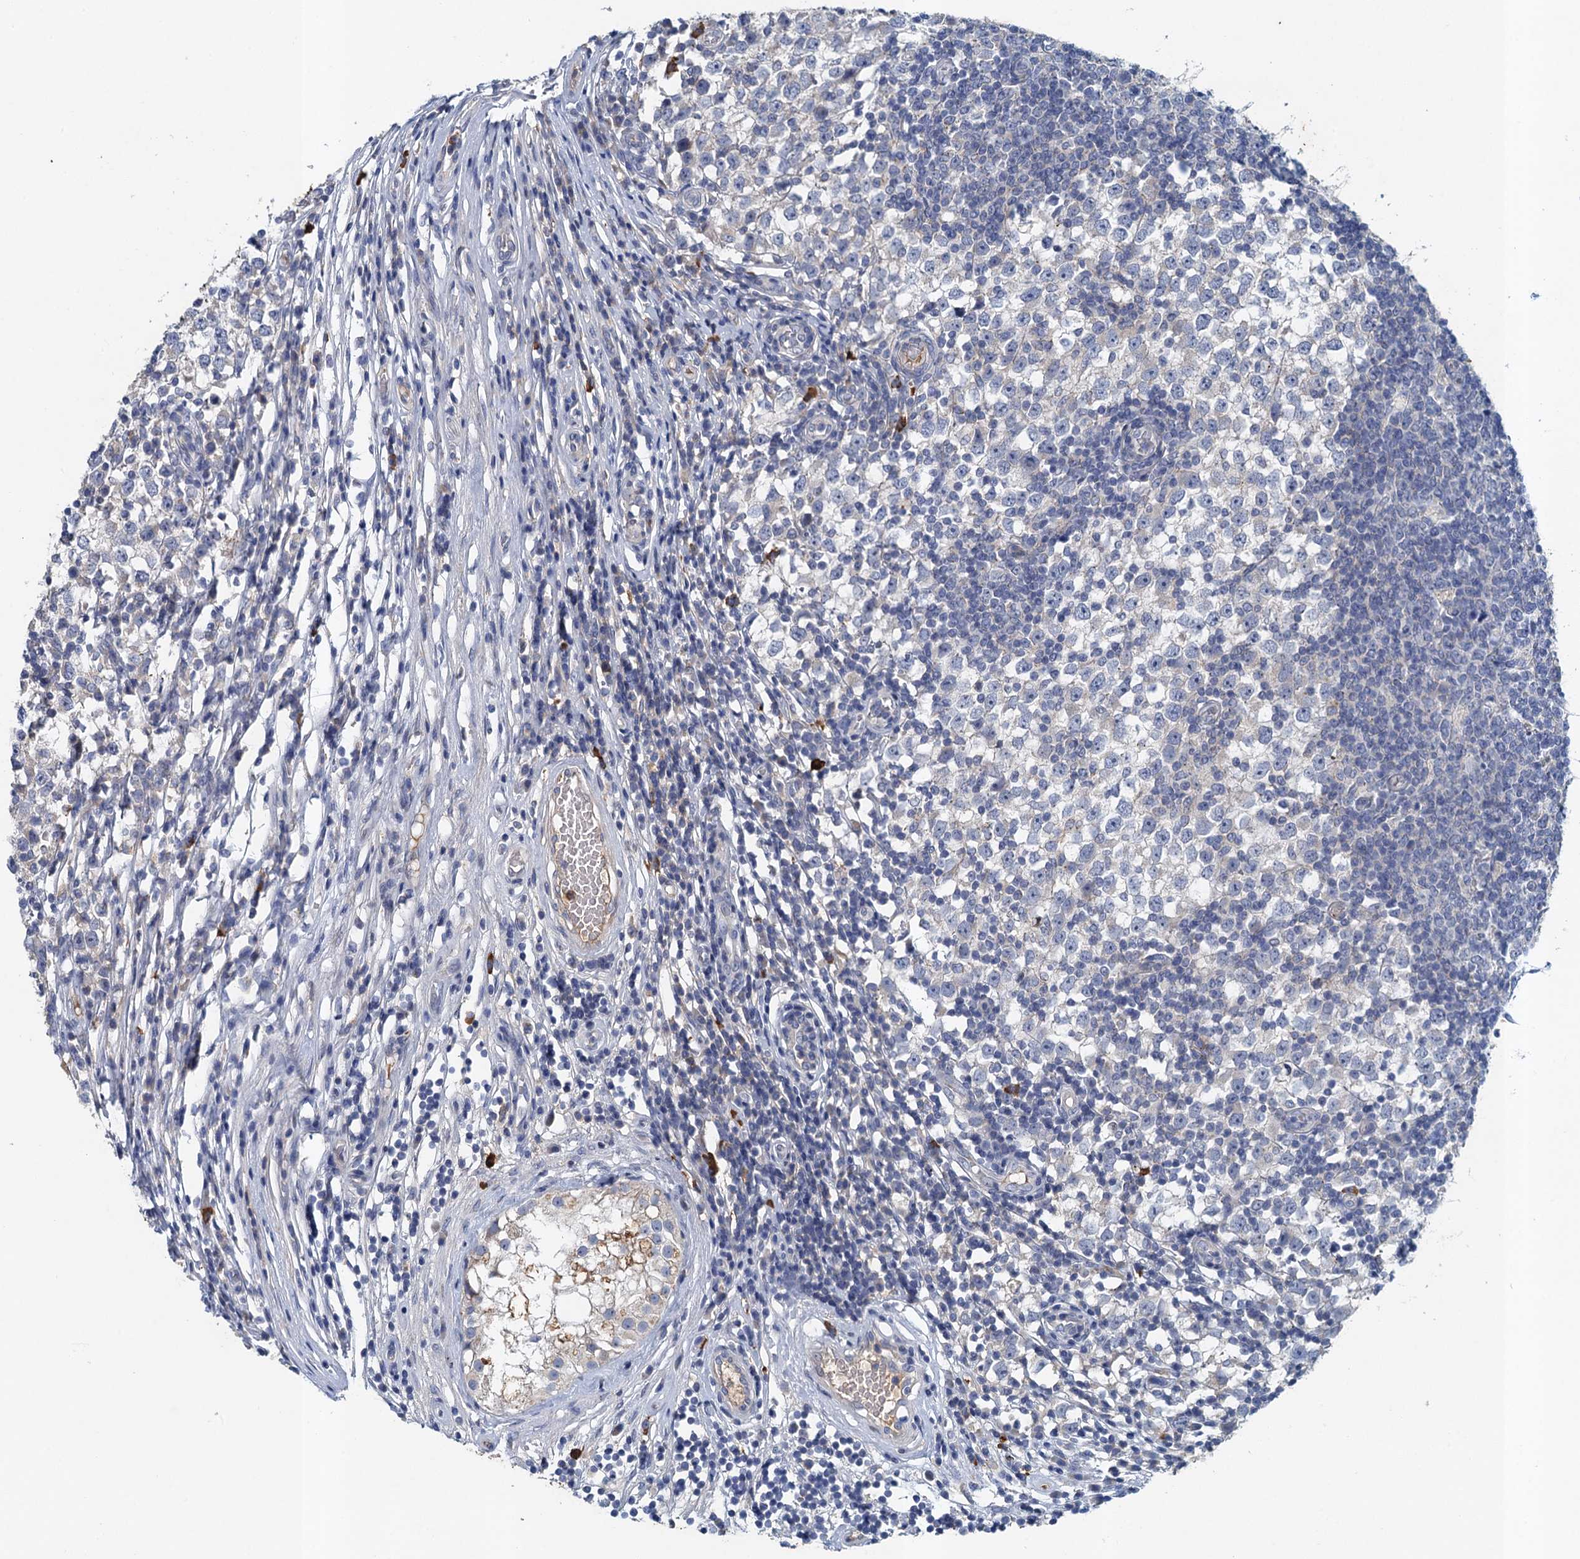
{"staining": {"intensity": "negative", "quantity": "none", "location": "none"}, "tissue": "testis cancer", "cell_type": "Tumor cells", "image_type": "cancer", "snomed": [{"axis": "morphology", "description": "Seminoma, NOS"}, {"axis": "topography", "description": "Testis"}], "caption": "A histopathology image of human seminoma (testis) is negative for staining in tumor cells. (DAB (3,3'-diaminobenzidine) immunohistochemistry visualized using brightfield microscopy, high magnification).", "gene": "TPCN1", "patient": {"sex": "male", "age": 65}}